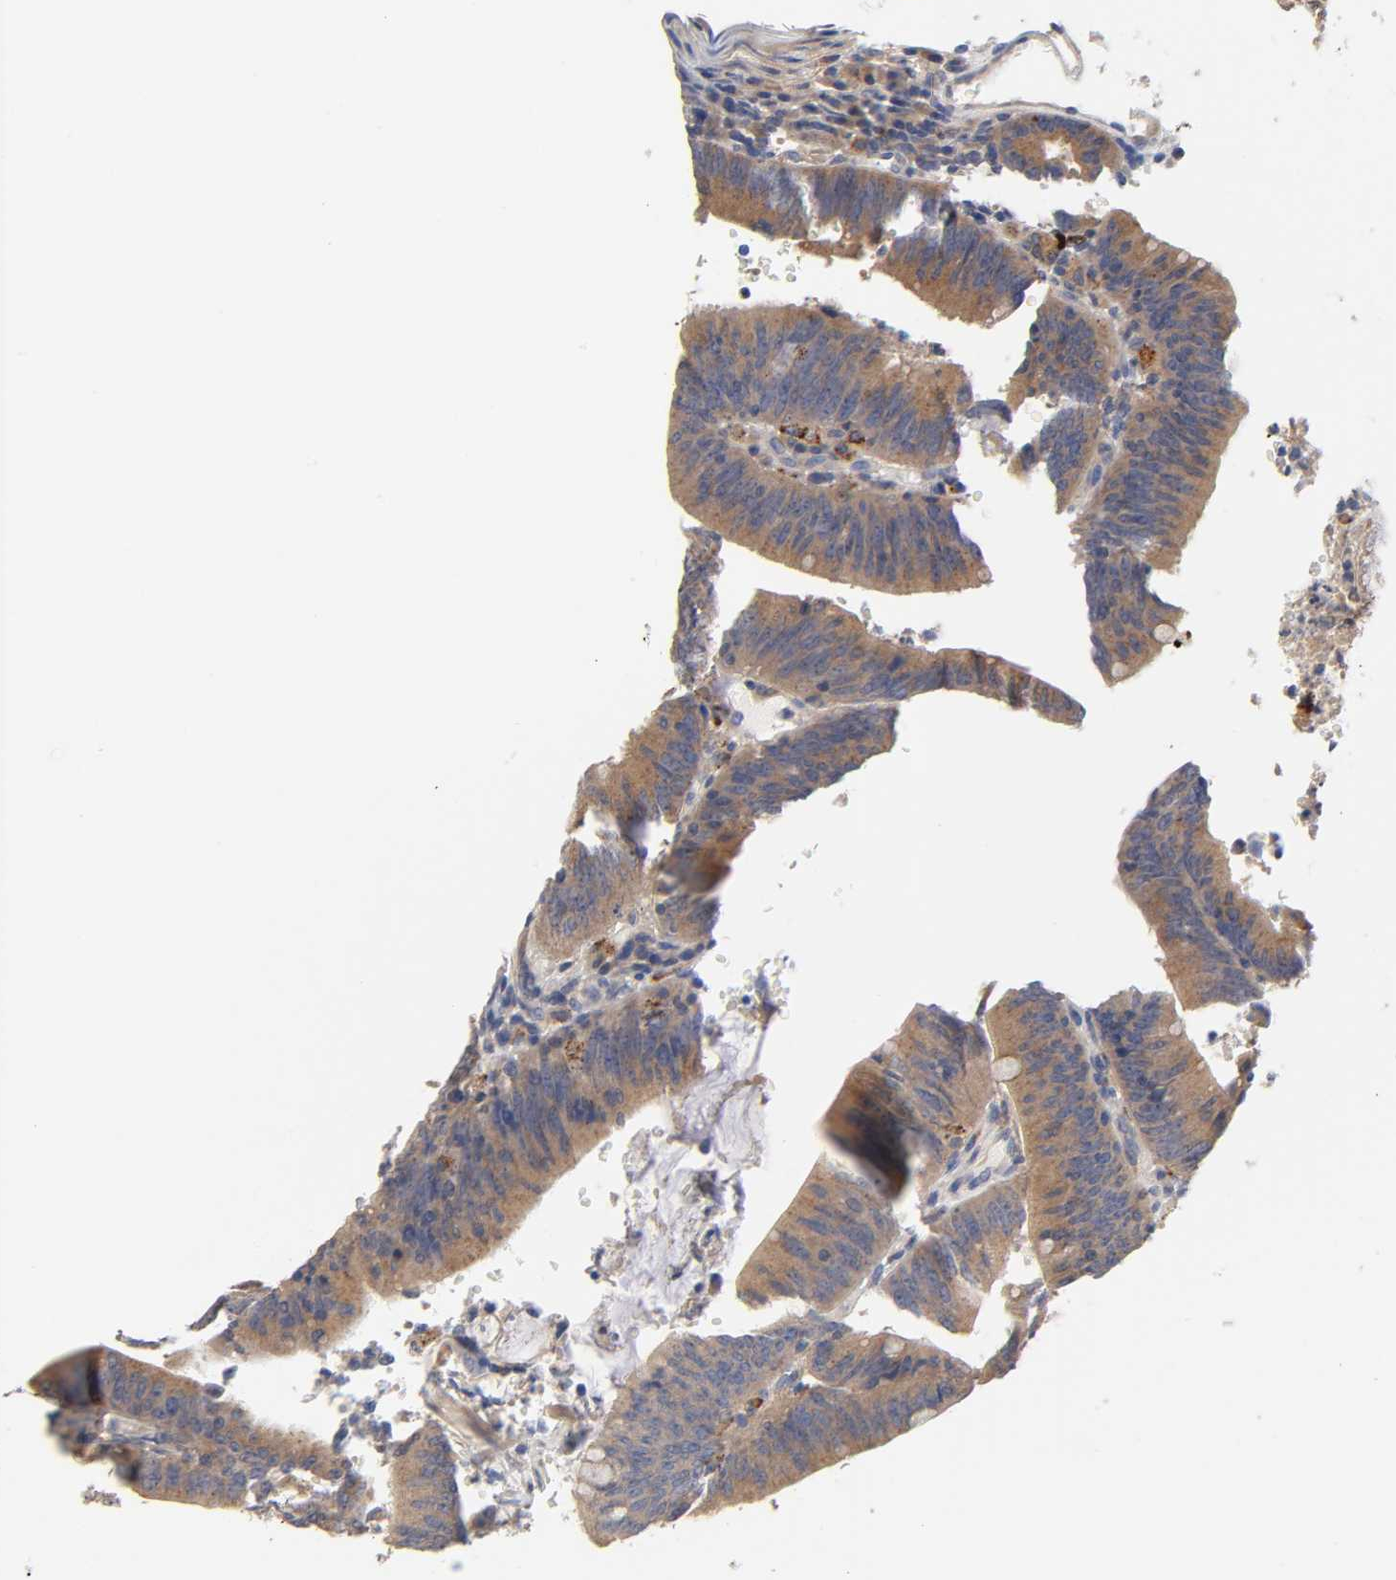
{"staining": {"intensity": "moderate", "quantity": ">75%", "location": "cytoplasmic/membranous"}, "tissue": "colorectal cancer", "cell_type": "Tumor cells", "image_type": "cancer", "snomed": [{"axis": "morphology", "description": "Adenocarcinoma, NOS"}, {"axis": "topography", "description": "Rectum"}], "caption": "Immunohistochemical staining of human adenocarcinoma (colorectal) shows medium levels of moderate cytoplasmic/membranous positivity in about >75% of tumor cells.", "gene": "C17orf75", "patient": {"sex": "female", "age": 66}}